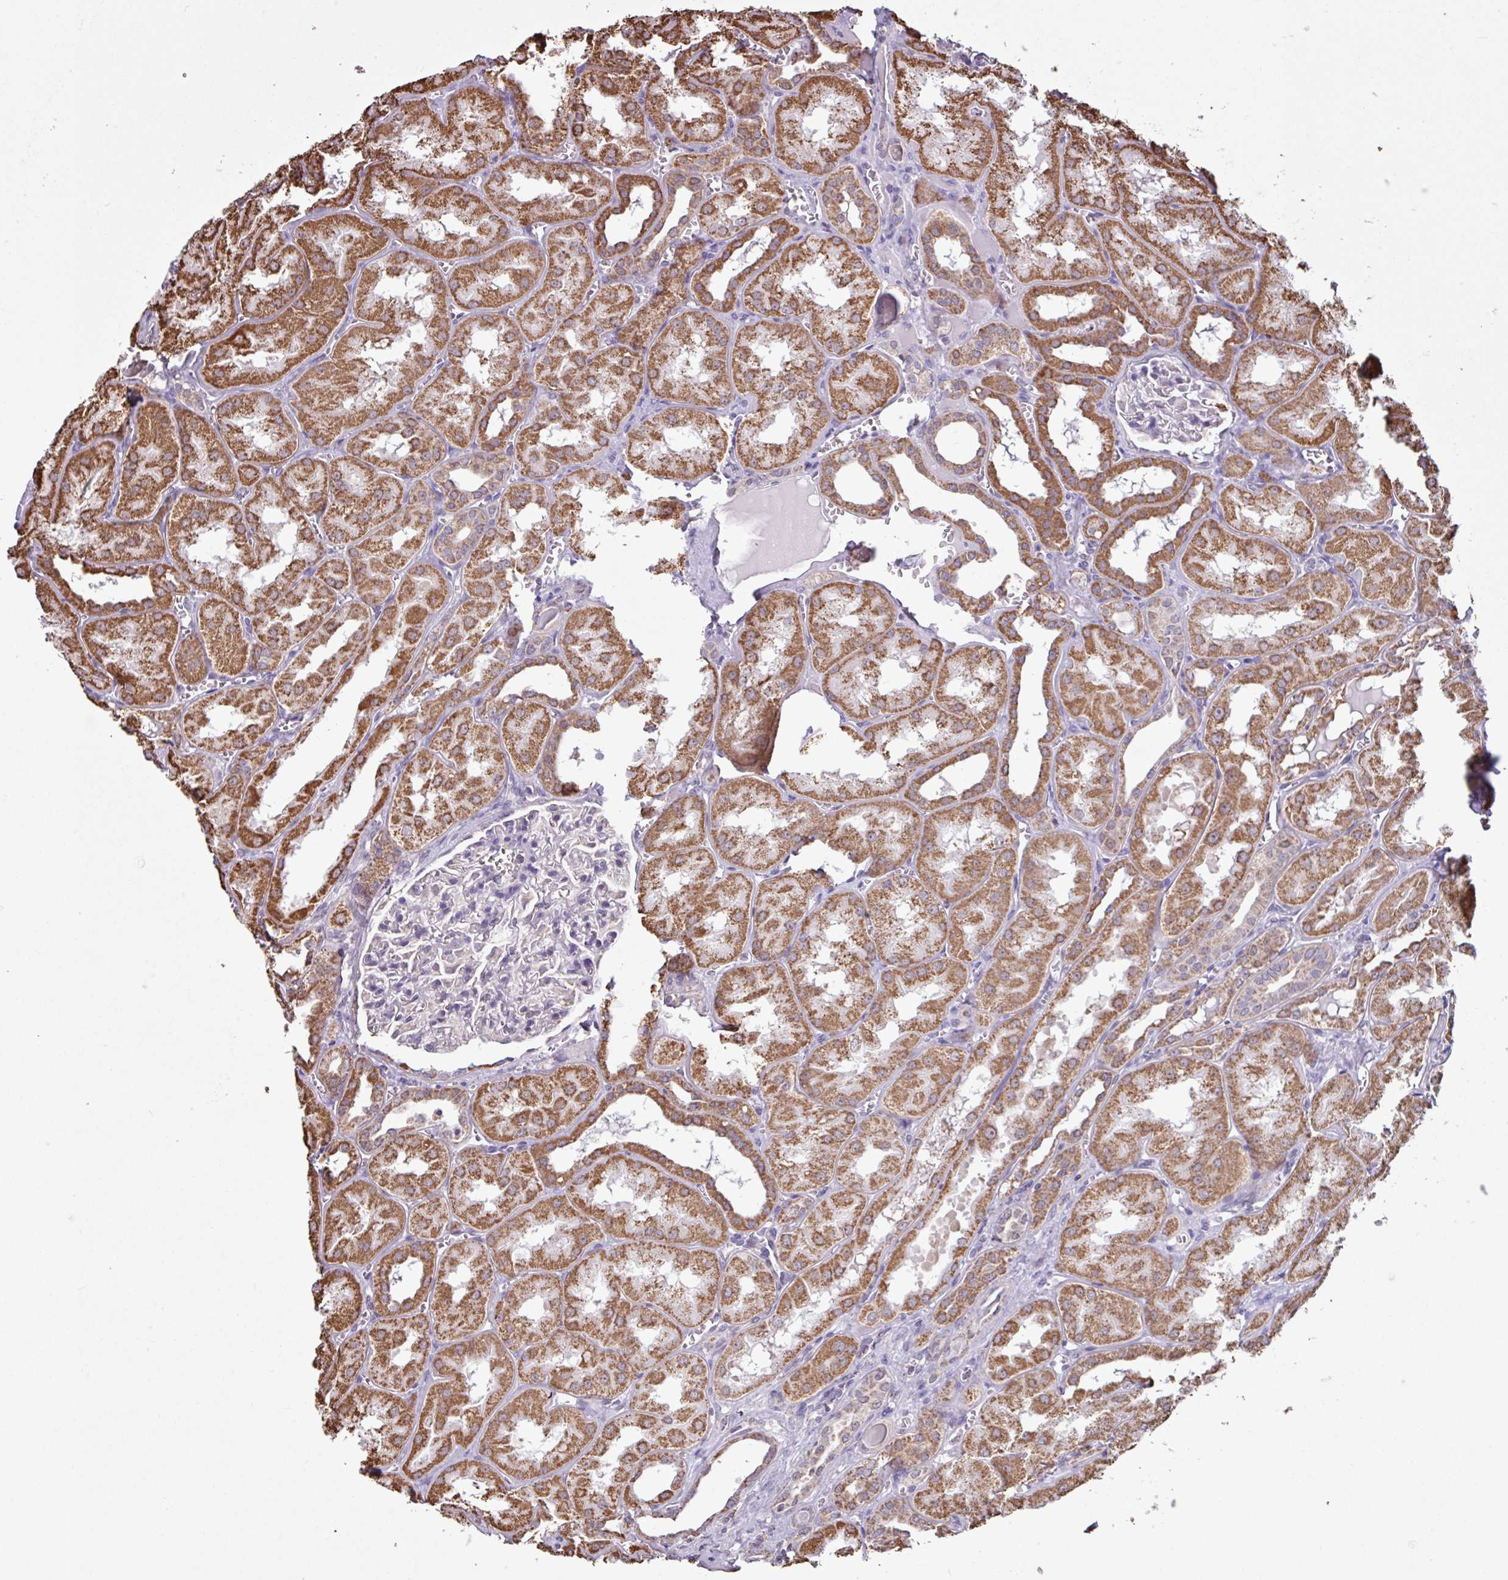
{"staining": {"intensity": "negative", "quantity": "none", "location": "none"}, "tissue": "kidney", "cell_type": "Cells in glomeruli", "image_type": "normal", "snomed": [{"axis": "morphology", "description": "Normal tissue, NOS"}, {"axis": "topography", "description": "Kidney"}], "caption": "This is an immunohistochemistry (IHC) micrograph of unremarkable human kidney. There is no staining in cells in glomeruli.", "gene": "ALG8", "patient": {"sex": "male", "age": 61}}